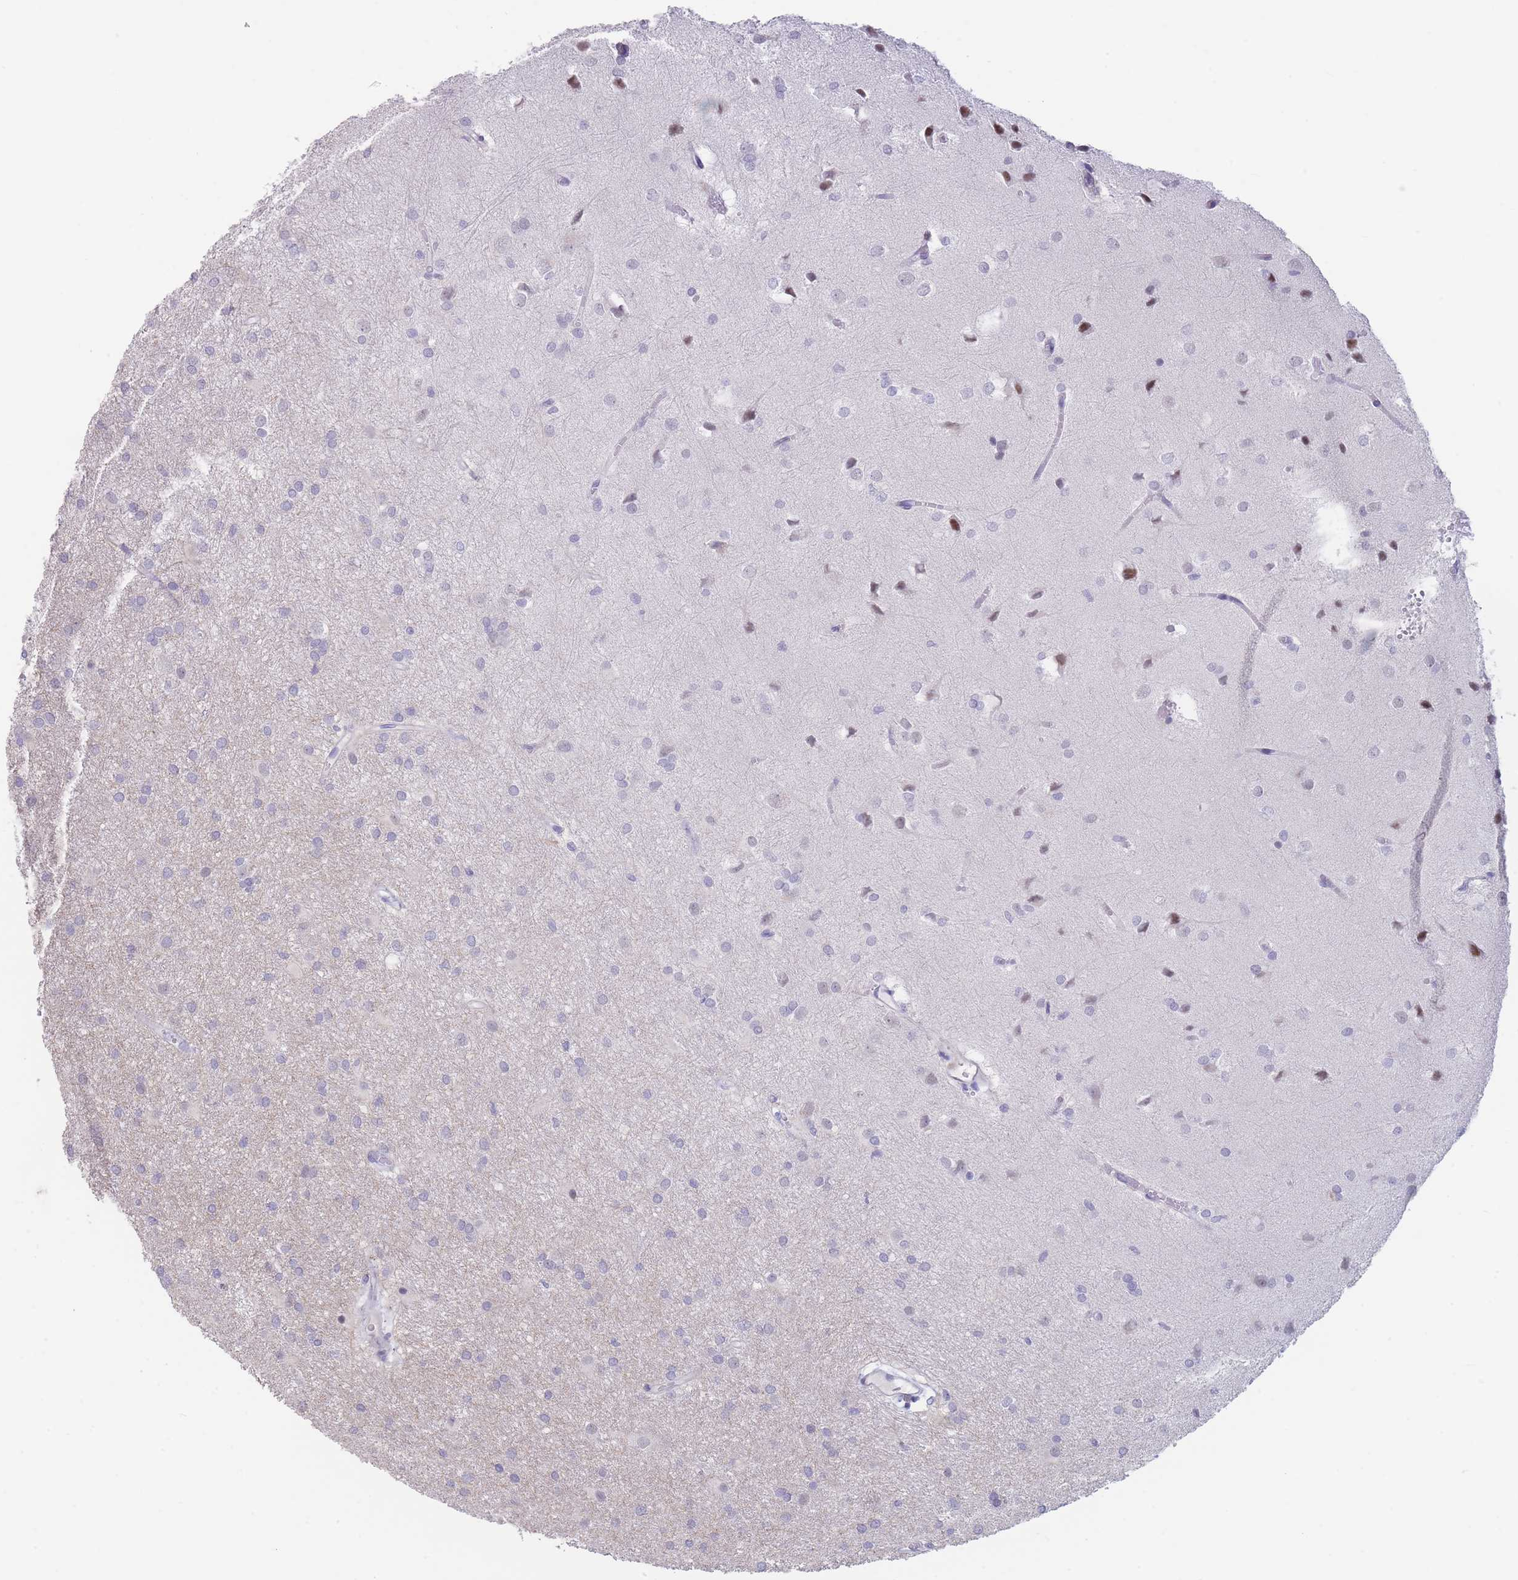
{"staining": {"intensity": "negative", "quantity": "none", "location": "none"}, "tissue": "glioma", "cell_type": "Tumor cells", "image_type": "cancer", "snomed": [{"axis": "morphology", "description": "Glioma, malignant, High grade"}, {"axis": "topography", "description": "Brain"}], "caption": "IHC photomicrograph of neoplastic tissue: human malignant glioma (high-grade) stained with DAB (3,3'-diaminobenzidine) displays no significant protein expression in tumor cells.", "gene": "ASAP3", "patient": {"sex": "female", "age": 50}}